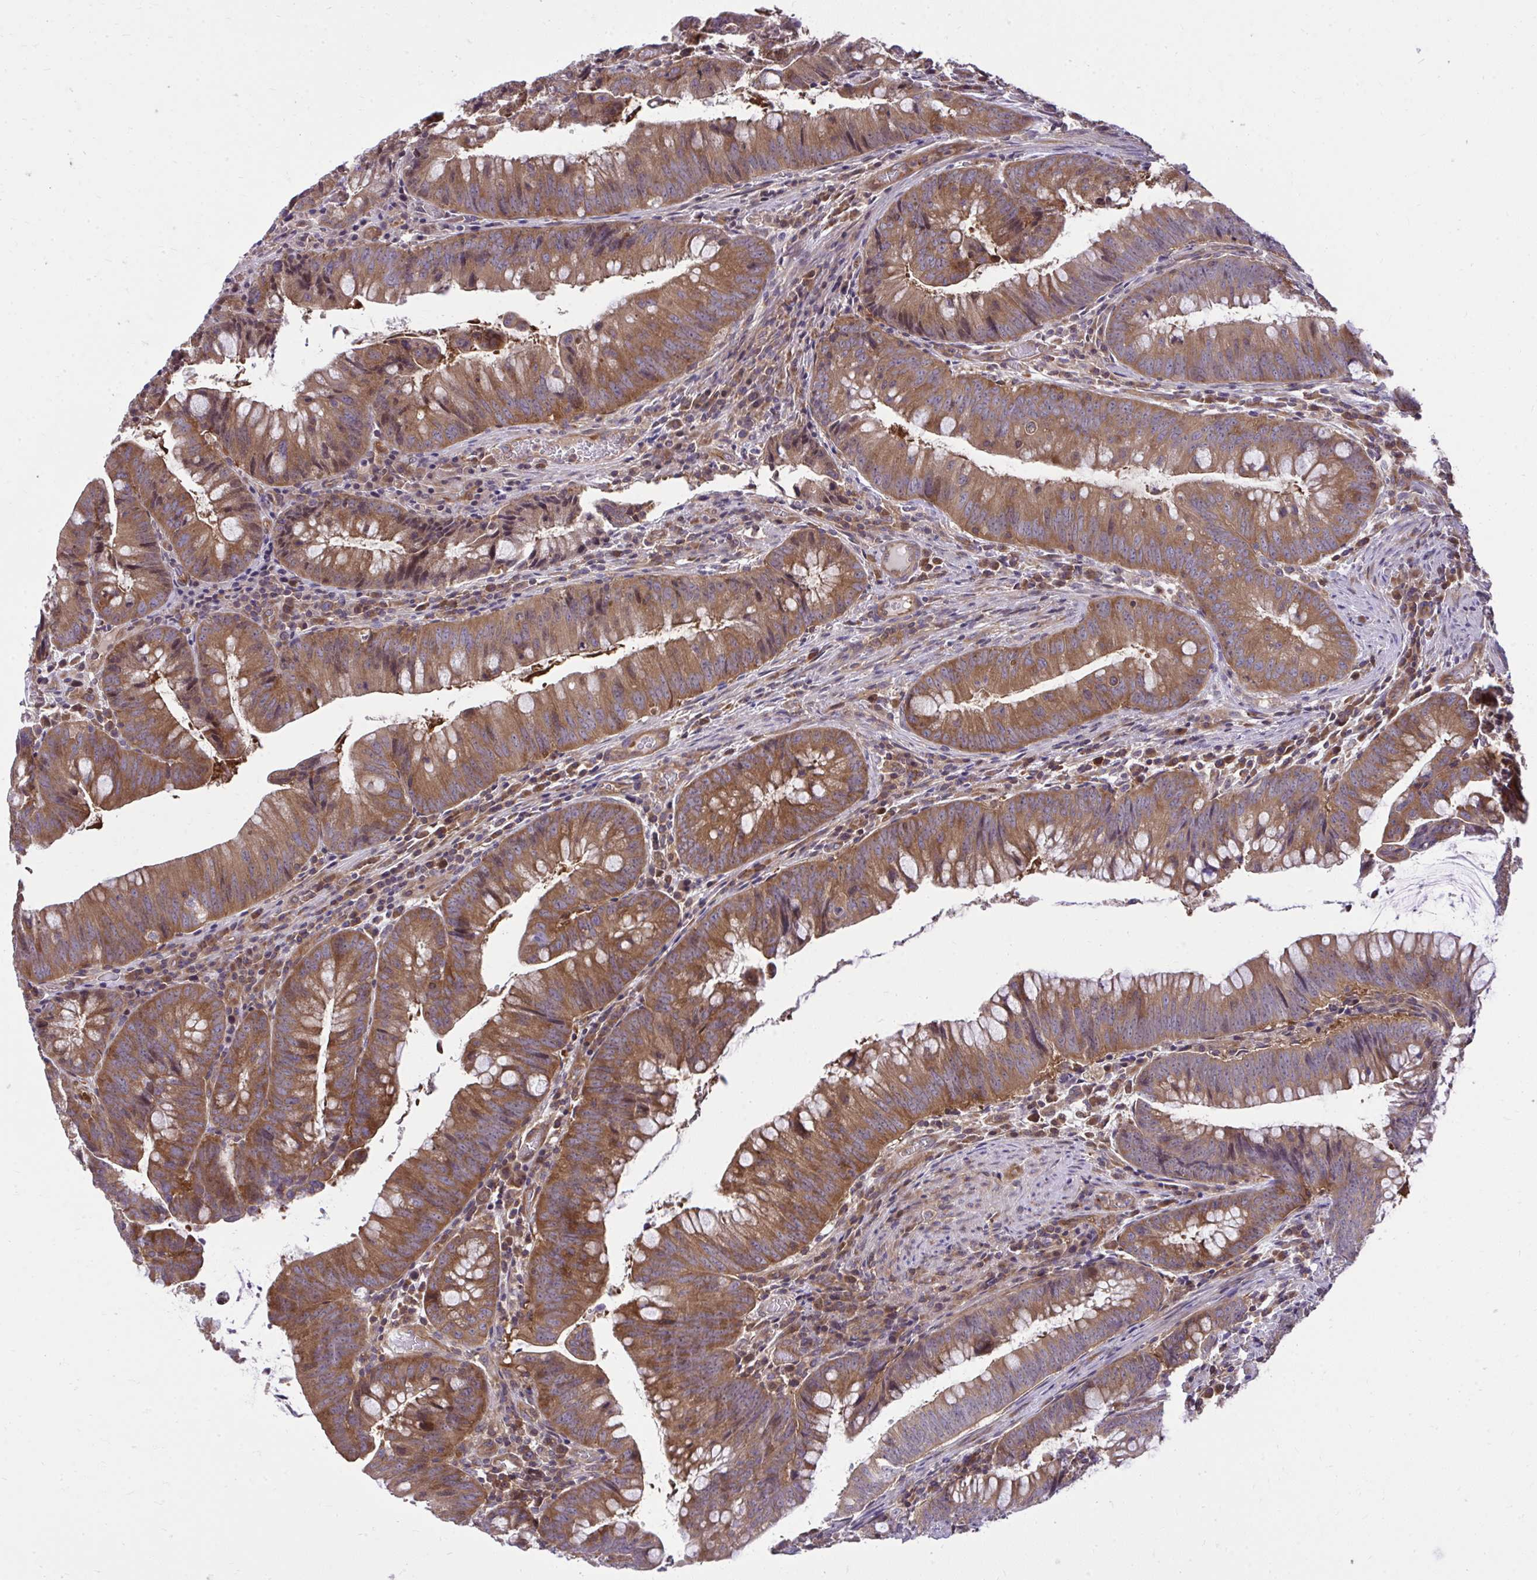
{"staining": {"intensity": "strong", "quantity": ">75%", "location": "cytoplasmic/membranous"}, "tissue": "colorectal cancer", "cell_type": "Tumor cells", "image_type": "cancer", "snomed": [{"axis": "morphology", "description": "Adenocarcinoma, NOS"}, {"axis": "topography", "description": "Colon"}], "caption": "Immunohistochemical staining of human colorectal adenocarcinoma demonstrates high levels of strong cytoplasmic/membranous expression in approximately >75% of tumor cells.", "gene": "PPP5C", "patient": {"sex": "male", "age": 62}}